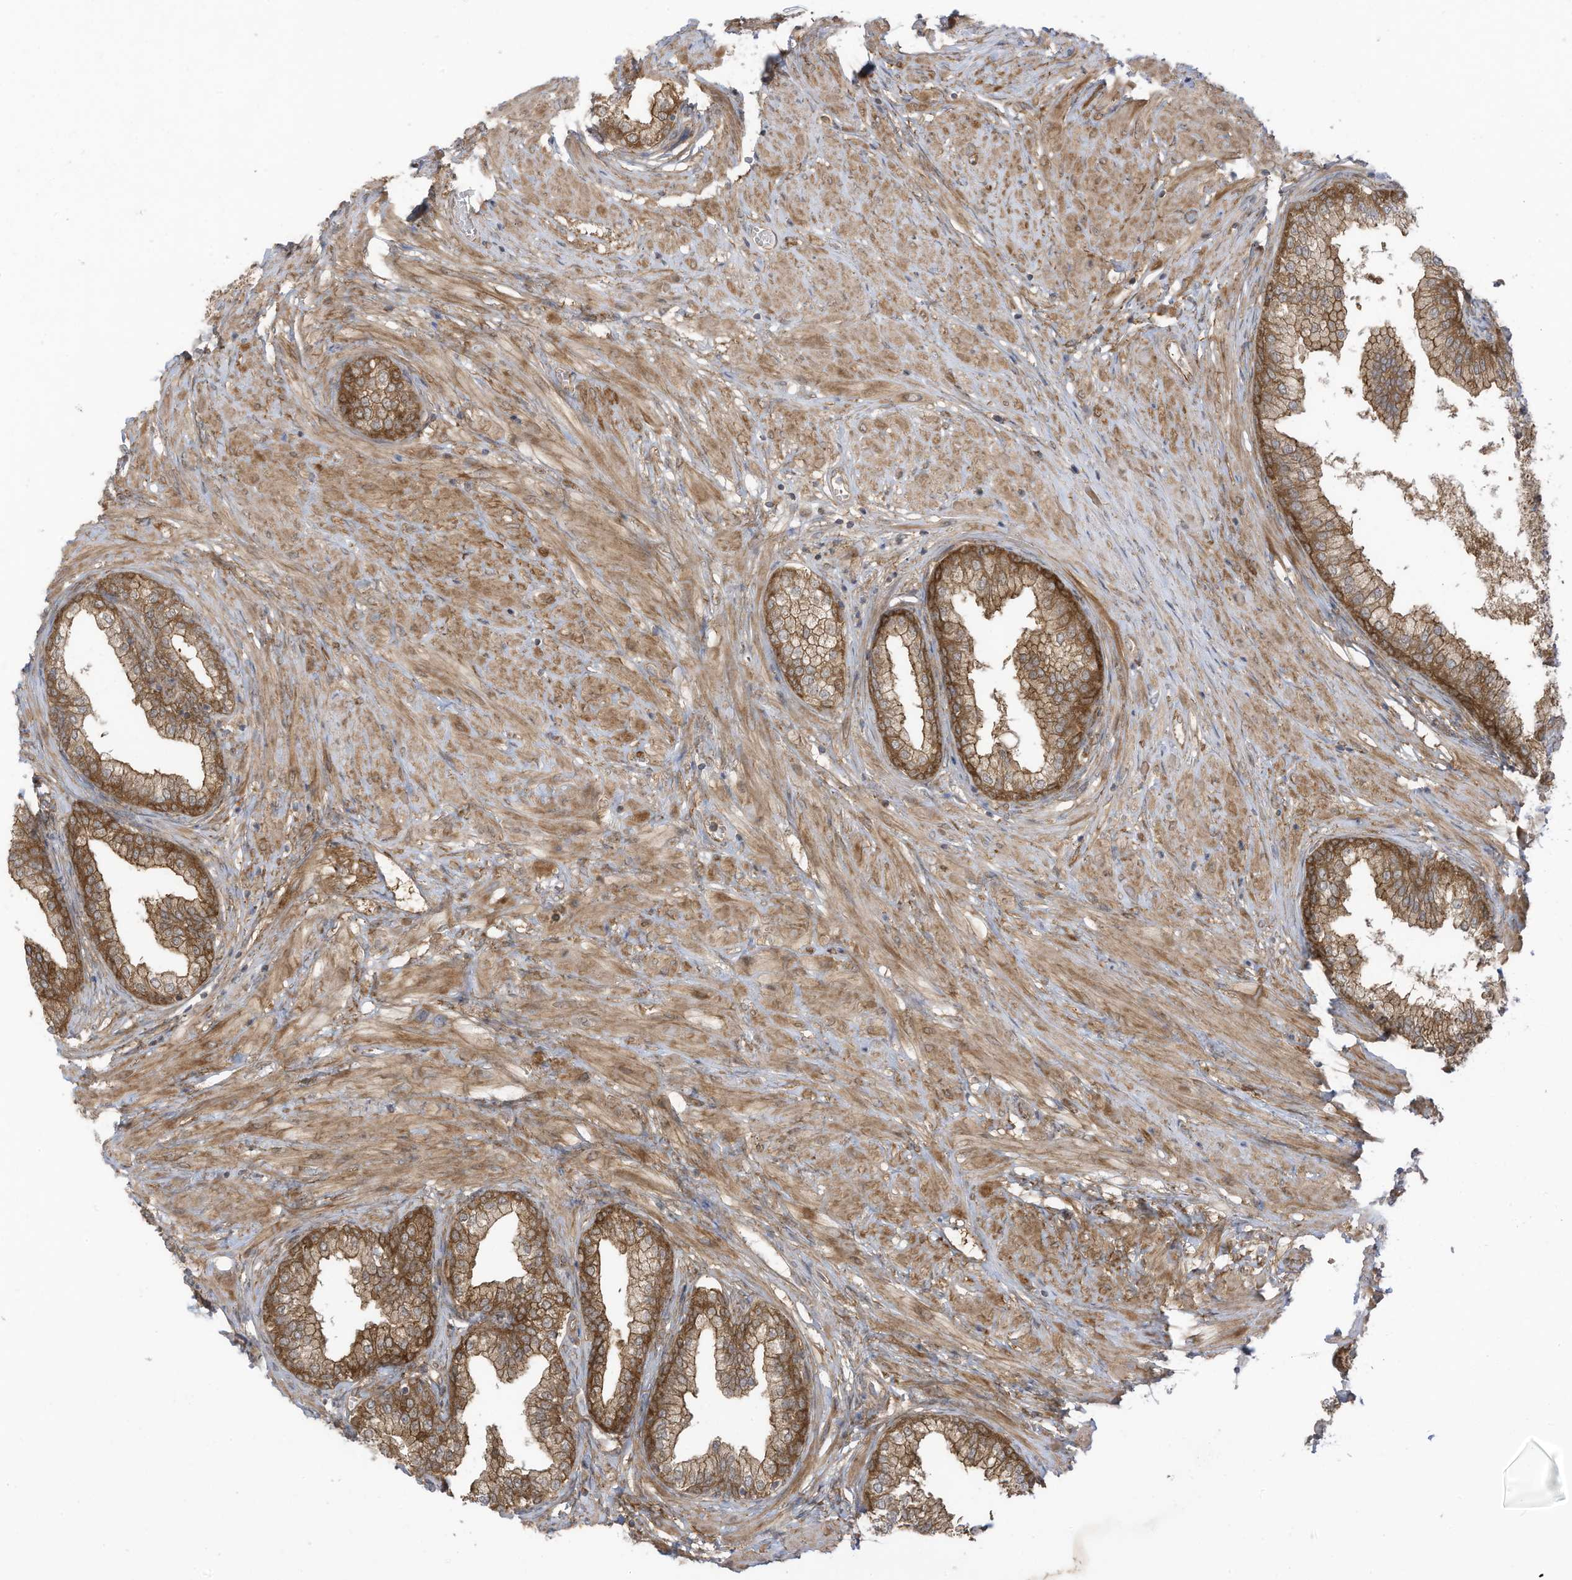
{"staining": {"intensity": "moderate", "quantity": ">75%", "location": "cytoplasmic/membranous"}, "tissue": "prostate", "cell_type": "Glandular cells", "image_type": "normal", "snomed": [{"axis": "morphology", "description": "Normal tissue, NOS"}, {"axis": "morphology", "description": "Urothelial carcinoma, Low grade"}, {"axis": "topography", "description": "Urinary bladder"}, {"axis": "topography", "description": "Prostate"}], "caption": "Glandular cells demonstrate medium levels of moderate cytoplasmic/membranous expression in about >75% of cells in benign human prostate.", "gene": "REPS1", "patient": {"sex": "male", "age": 60}}